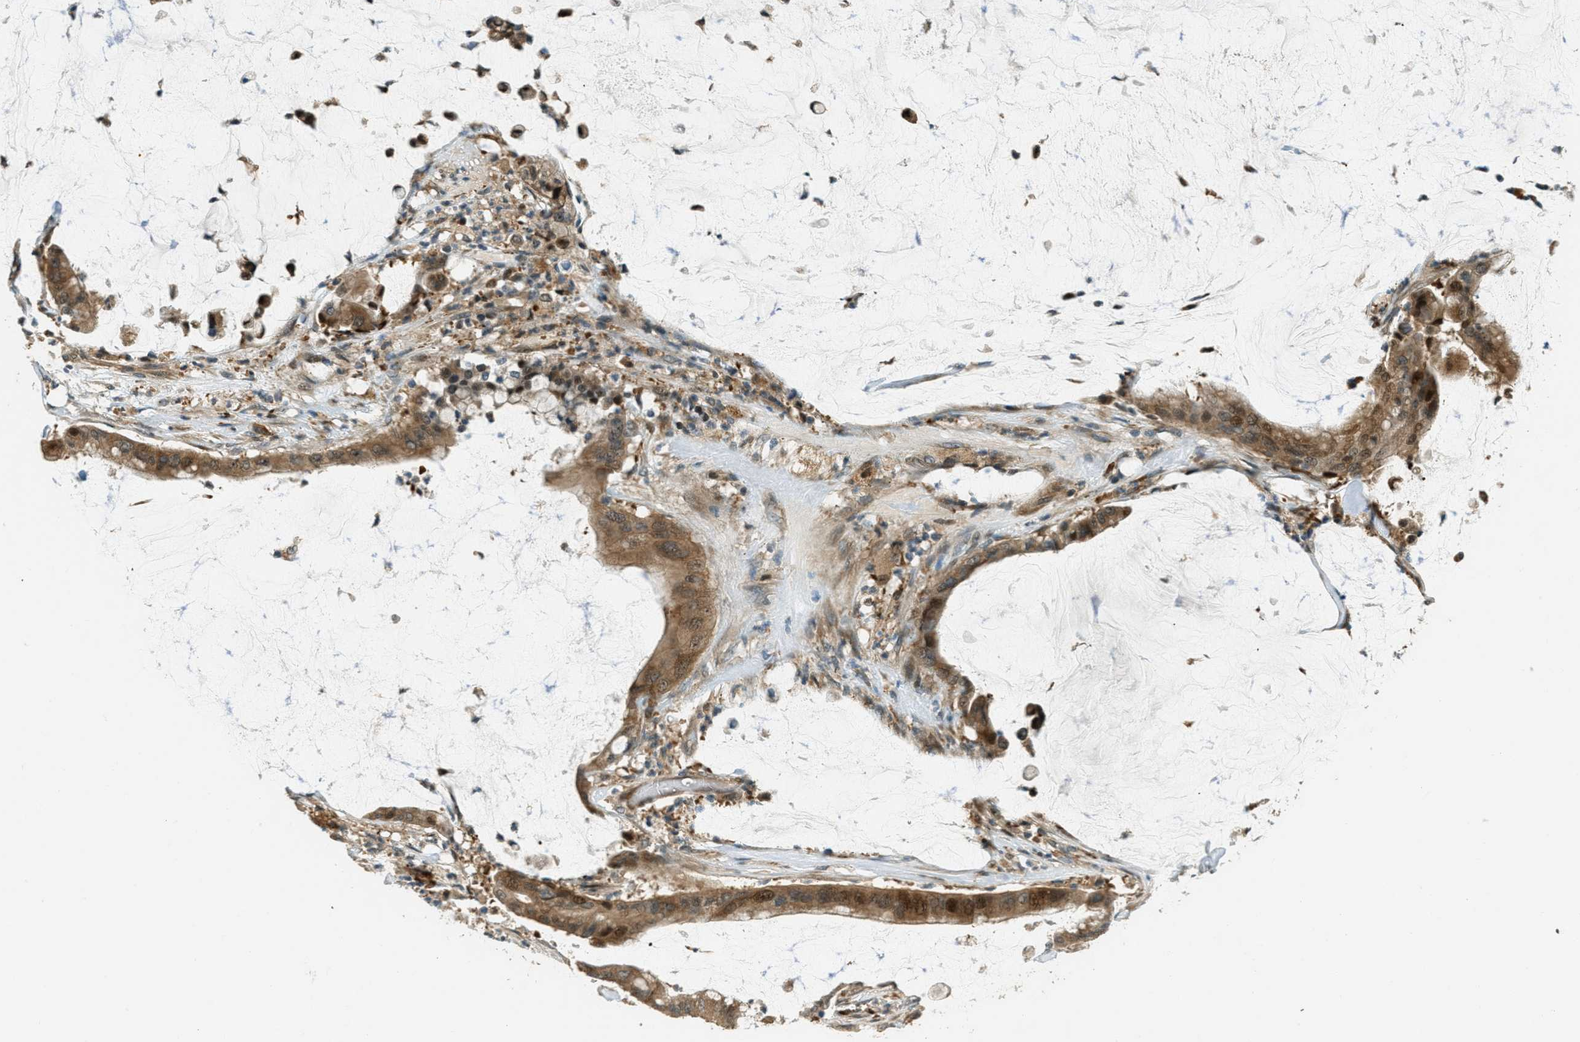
{"staining": {"intensity": "moderate", "quantity": ">75%", "location": "cytoplasmic/membranous"}, "tissue": "pancreatic cancer", "cell_type": "Tumor cells", "image_type": "cancer", "snomed": [{"axis": "morphology", "description": "Adenocarcinoma, NOS"}, {"axis": "topography", "description": "Pancreas"}], "caption": "Immunohistochemical staining of human pancreatic cancer (adenocarcinoma) demonstrates moderate cytoplasmic/membranous protein staining in about >75% of tumor cells.", "gene": "PTPN23", "patient": {"sex": "male", "age": 41}}